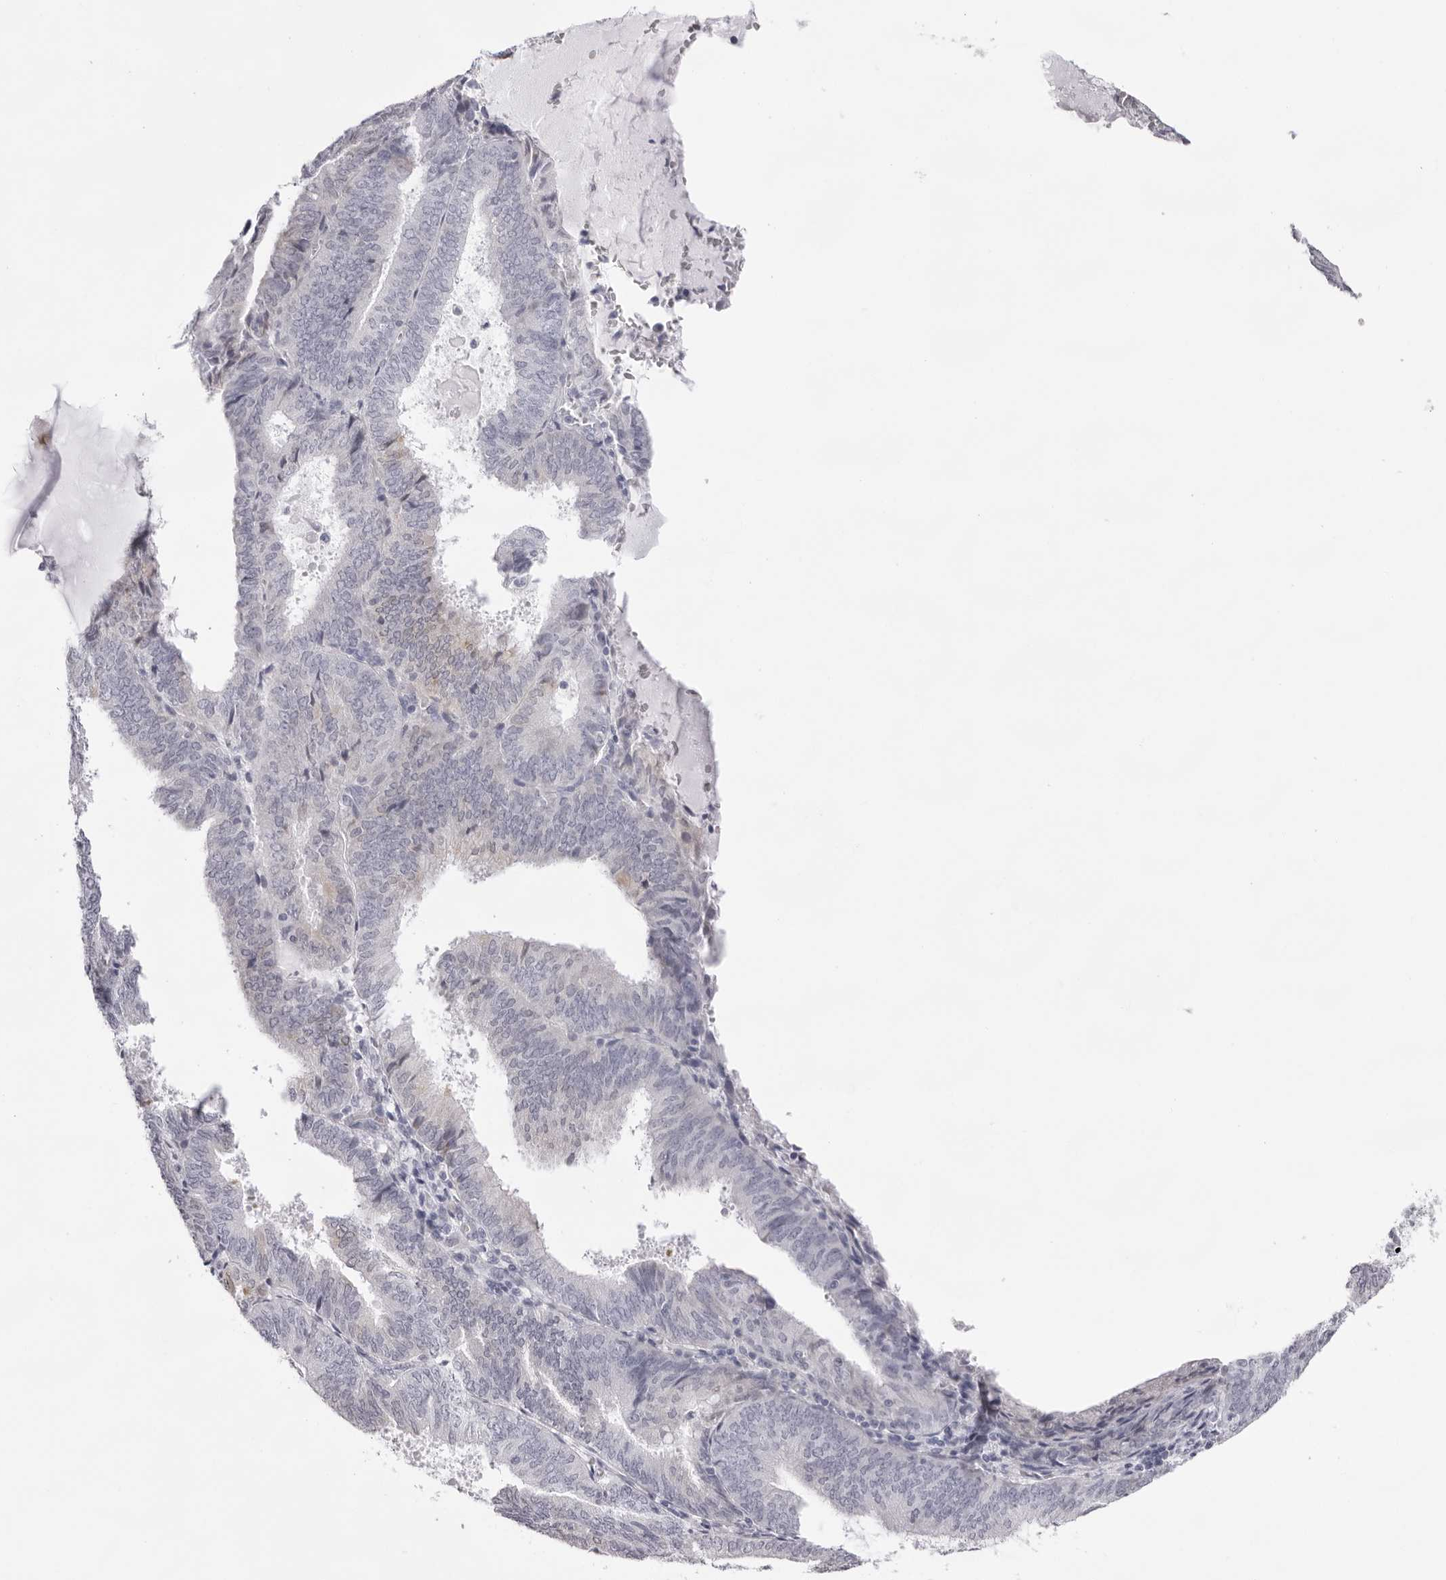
{"staining": {"intensity": "negative", "quantity": "none", "location": "none"}, "tissue": "endometrial cancer", "cell_type": "Tumor cells", "image_type": "cancer", "snomed": [{"axis": "morphology", "description": "Adenocarcinoma, NOS"}, {"axis": "topography", "description": "Endometrium"}], "caption": "Protein analysis of endometrial adenocarcinoma reveals no significant expression in tumor cells.", "gene": "SMIM2", "patient": {"sex": "female", "age": 81}}